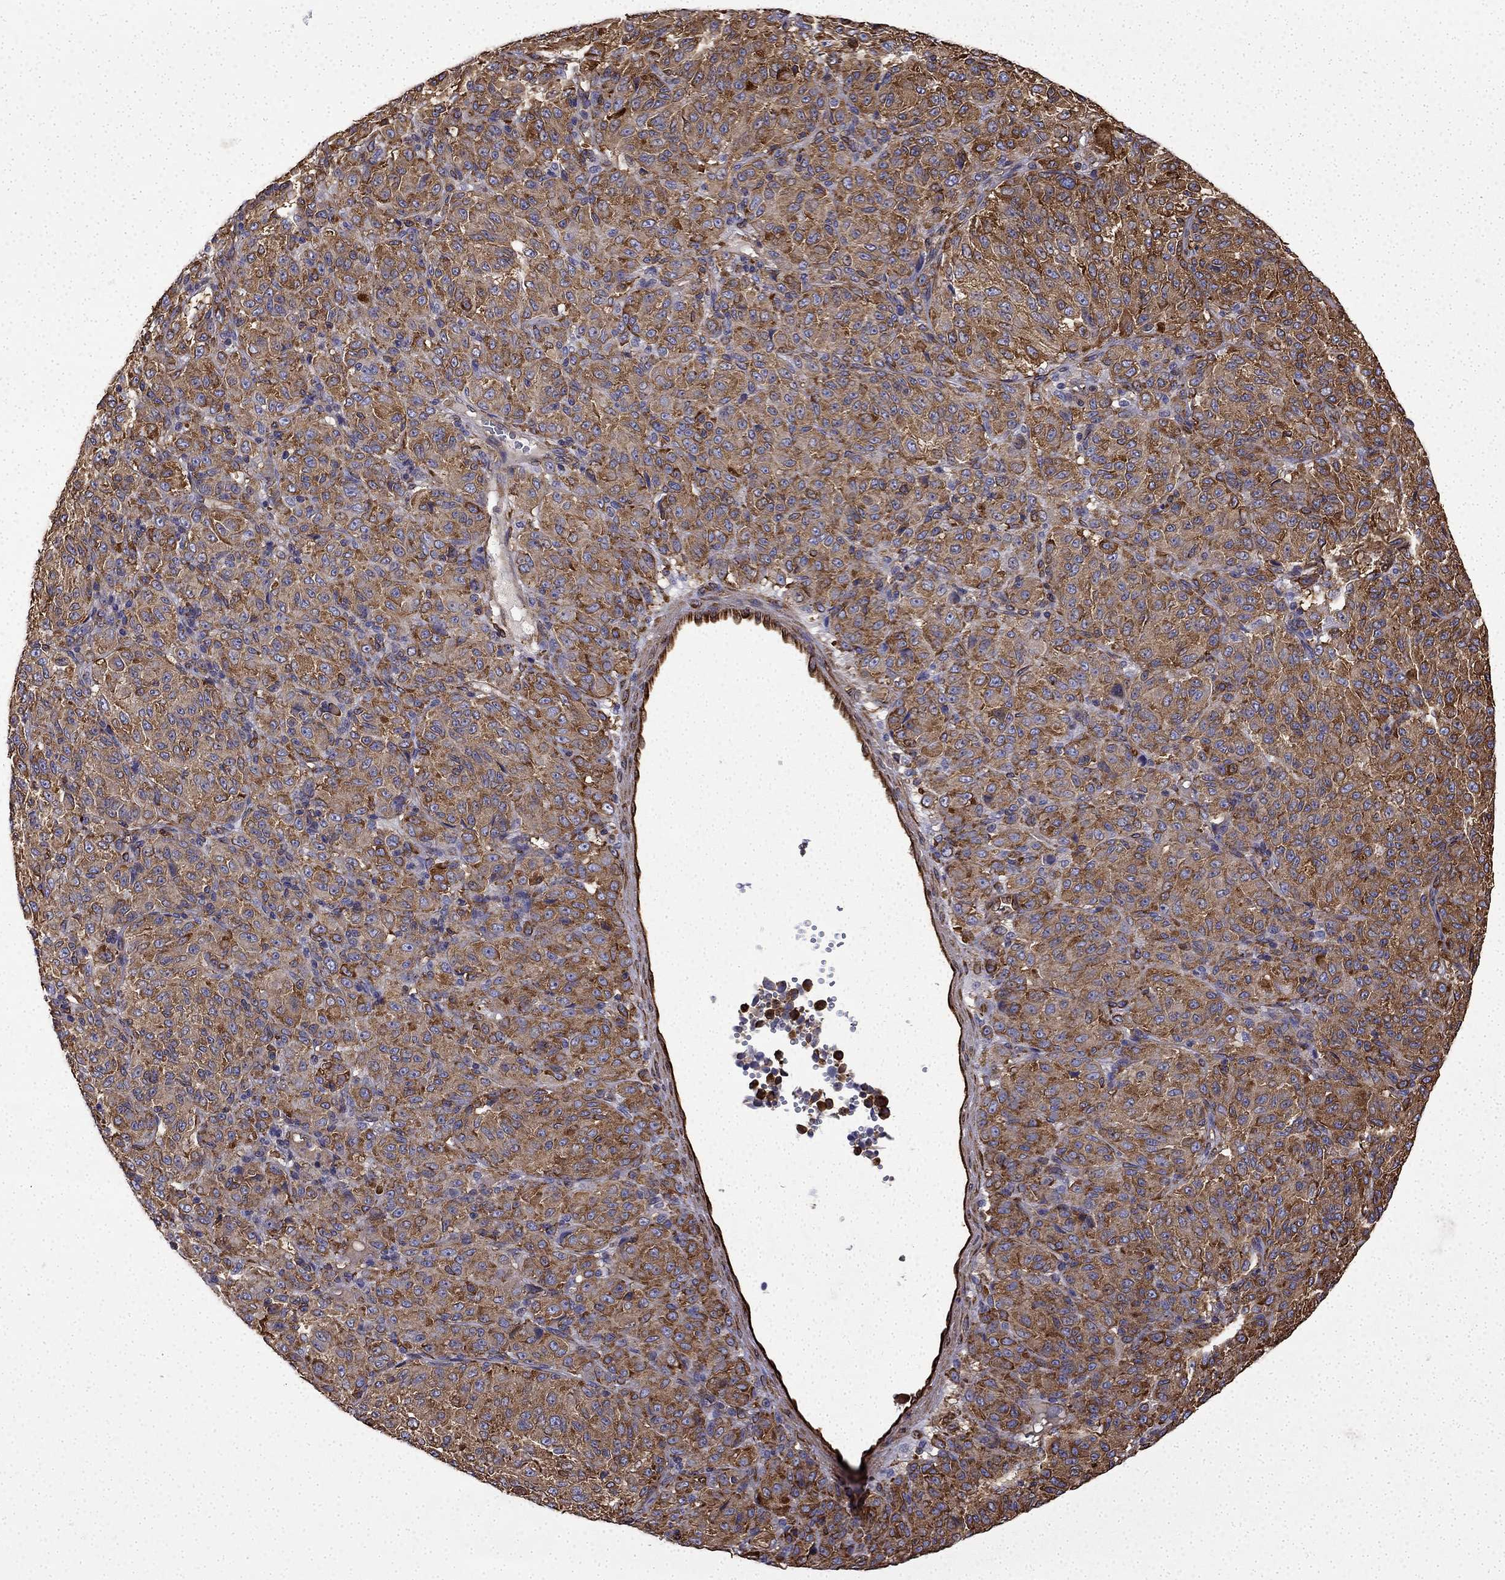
{"staining": {"intensity": "strong", "quantity": ">75%", "location": "cytoplasmic/membranous"}, "tissue": "melanoma", "cell_type": "Tumor cells", "image_type": "cancer", "snomed": [{"axis": "morphology", "description": "Malignant melanoma, Metastatic site"}, {"axis": "topography", "description": "Brain"}], "caption": "Human malignant melanoma (metastatic site) stained with a protein marker demonstrates strong staining in tumor cells.", "gene": "MAP4", "patient": {"sex": "female", "age": 56}}